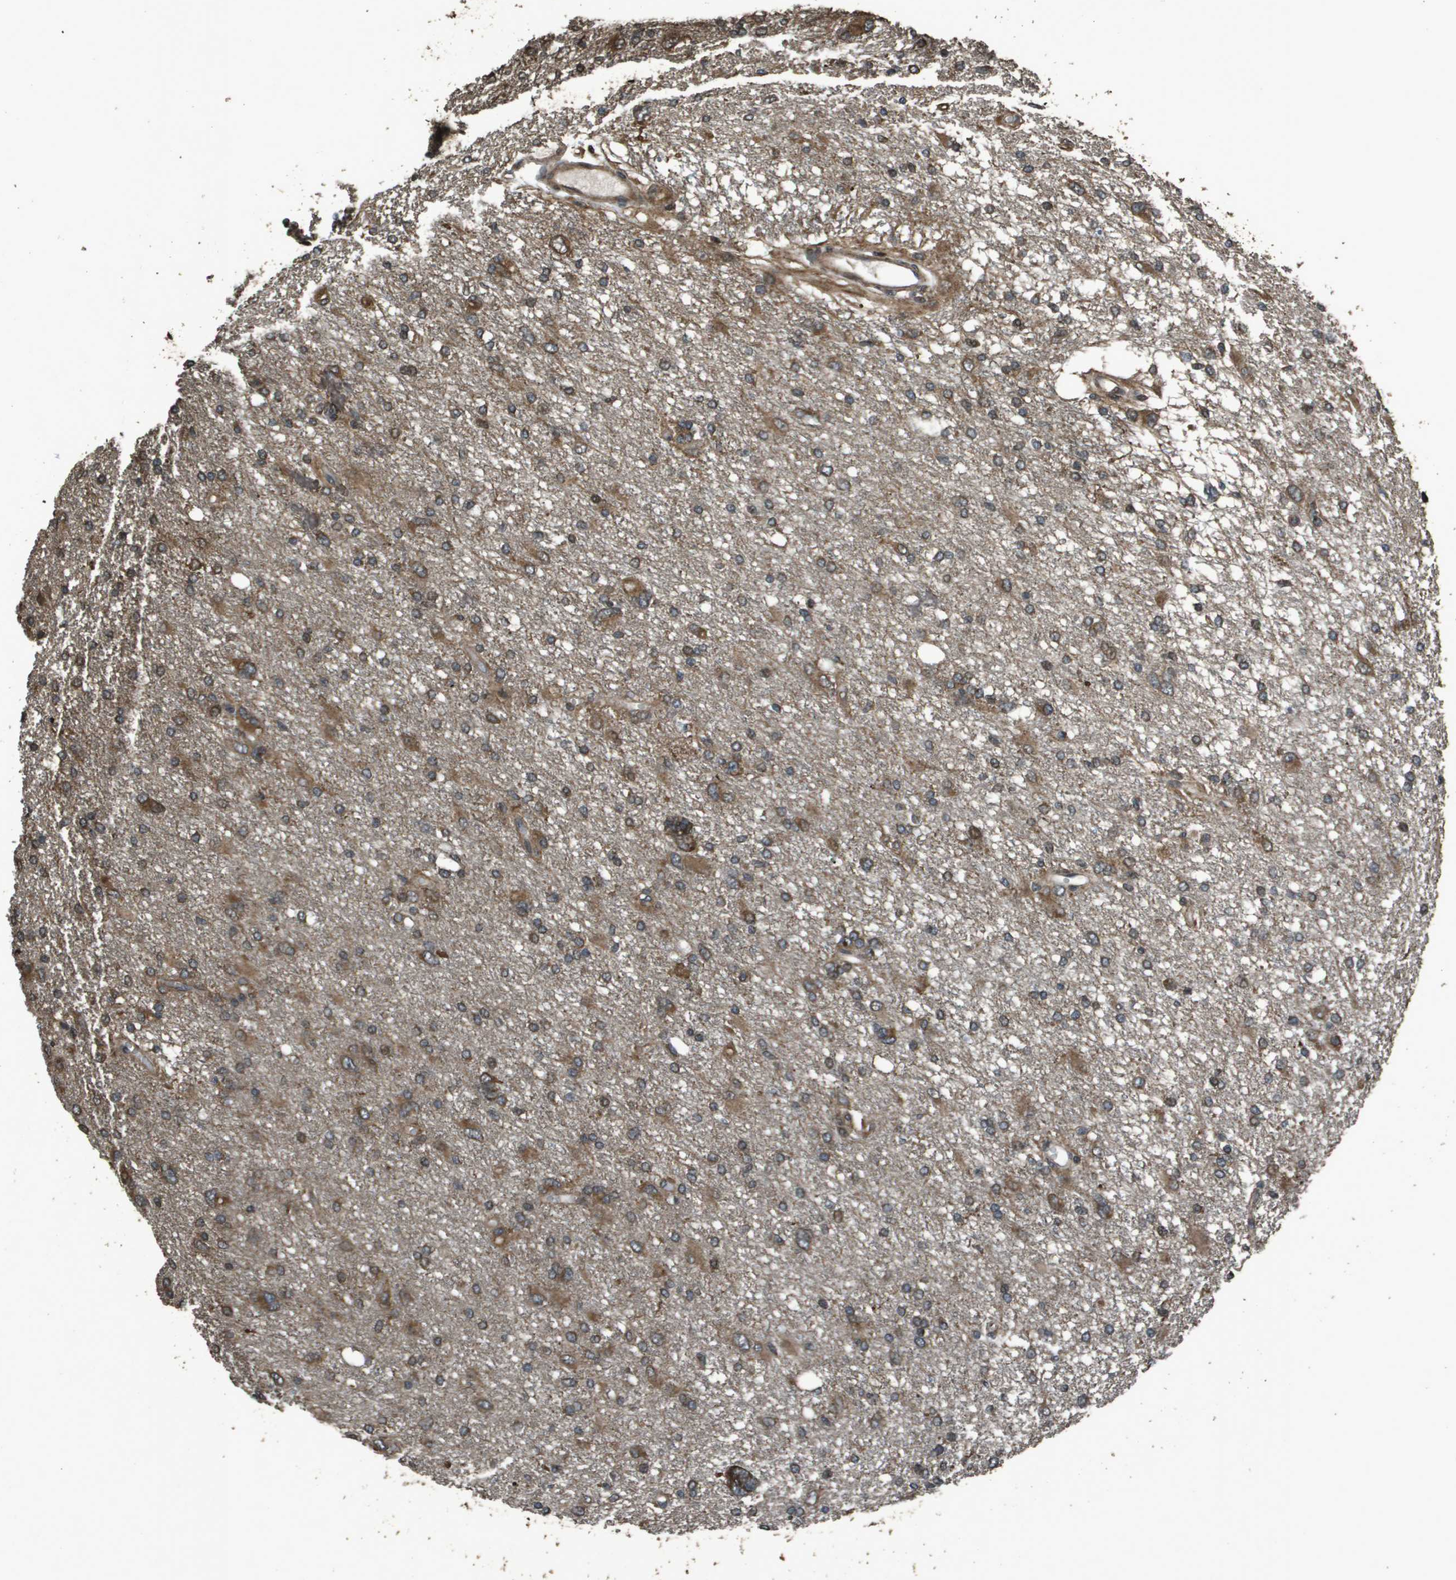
{"staining": {"intensity": "moderate", "quantity": ">75%", "location": "cytoplasmic/membranous"}, "tissue": "glioma", "cell_type": "Tumor cells", "image_type": "cancer", "snomed": [{"axis": "morphology", "description": "Glioma, malignant, High grade"}, {"axis": "topography", "description": "Brain"}], "caption": "Human malignant high-grade glioma stained with a brown dye shows moderate cytoplasmic/membranous positive expression in approximately >75% of tumor cells.", "gene": "FIG4", "patient": {"sex": "female", "age": 59}}